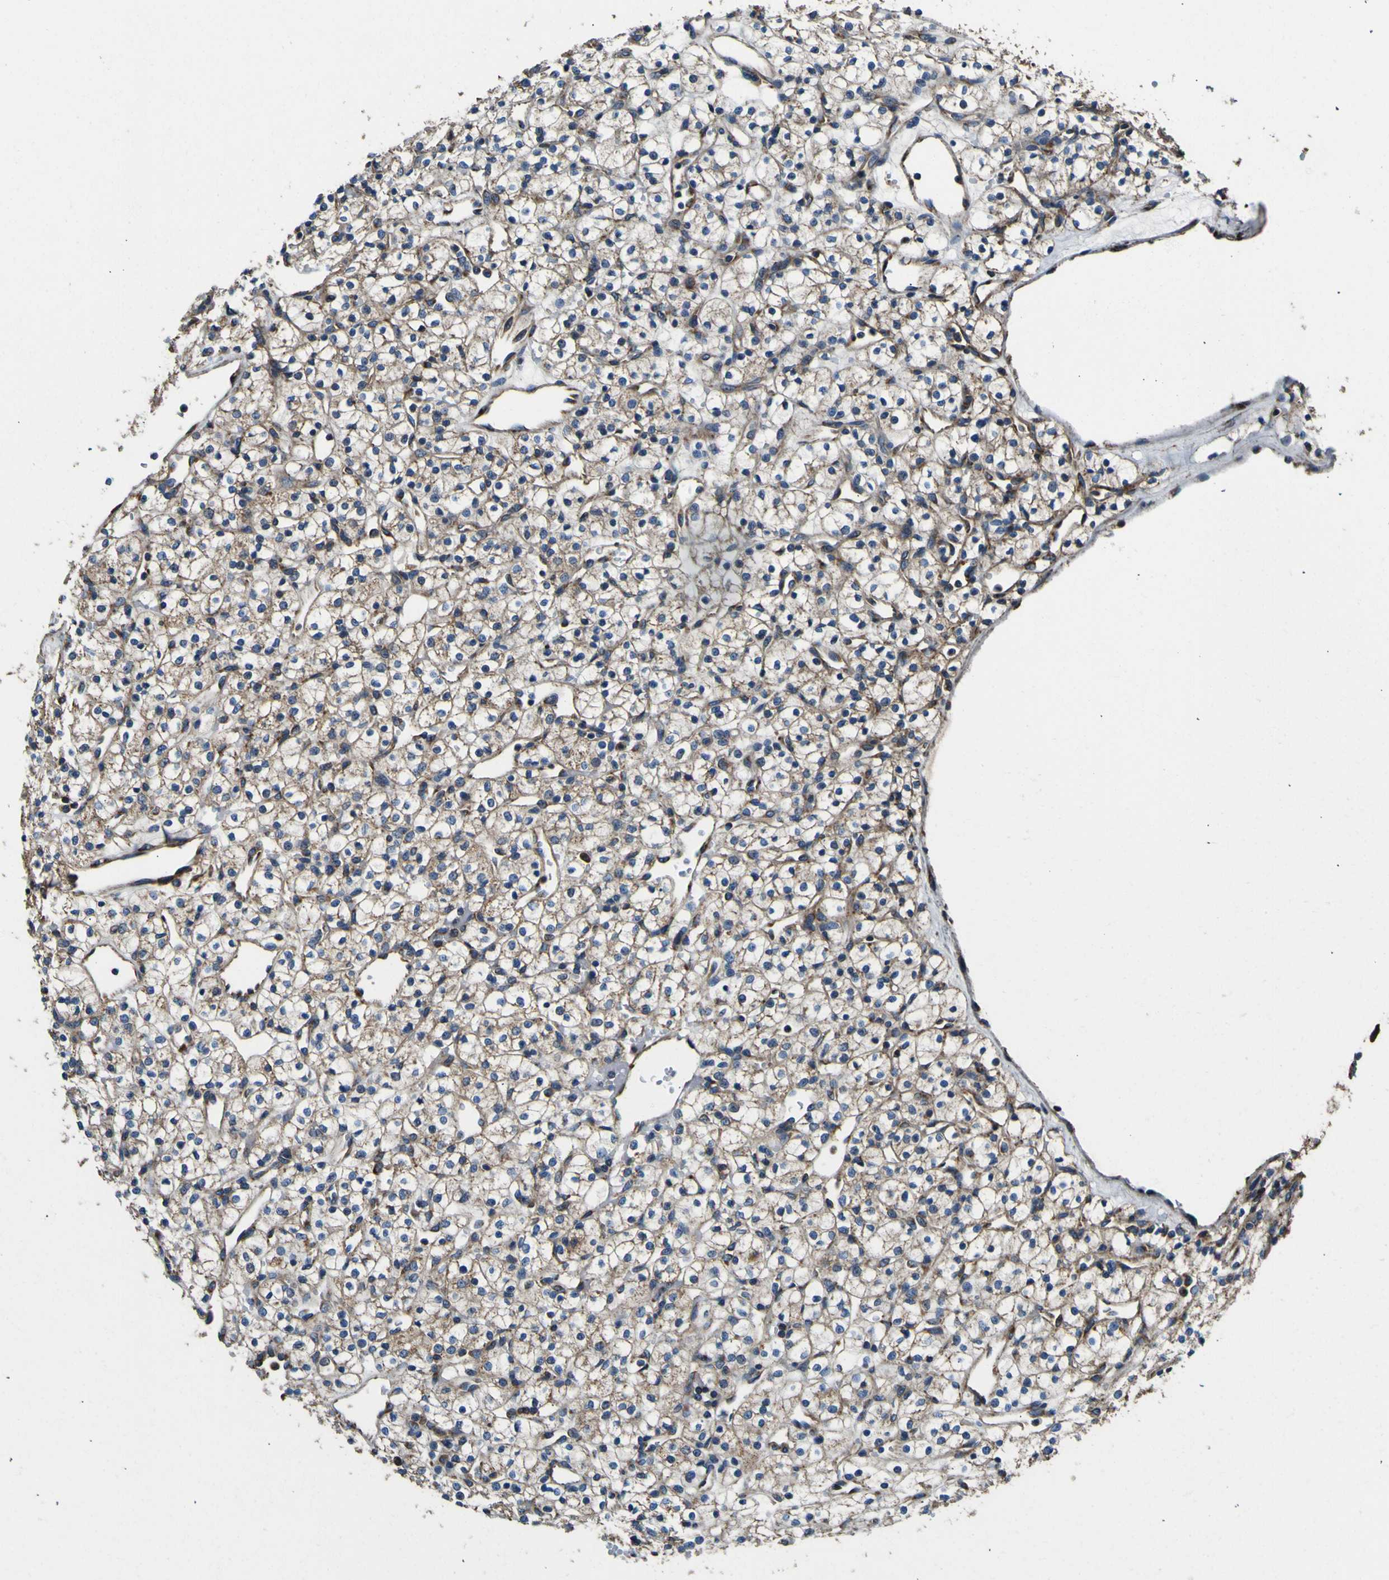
{"staining": {"intensity": "weak", "quantity": "25%-75%", "location": "cytoplasmic/membranous"}, "tissue": "renal cancer", "cell_type": "Tumor cells", "image_type": "cancer", "snomed": [{"axis": "morphology", "description": "Adenocarcinoma, NOS"}, {"axis": "topography", "description": "Kidney"}], "caption": "This micrograph displays IHC staining of human renal adenocarcinoma, with low weak cytoplasmic/membranous staining in about 25%-75% of tumor cells.", "gene": "INPP5A", "patient": {"sex": "female", "age": 60}}